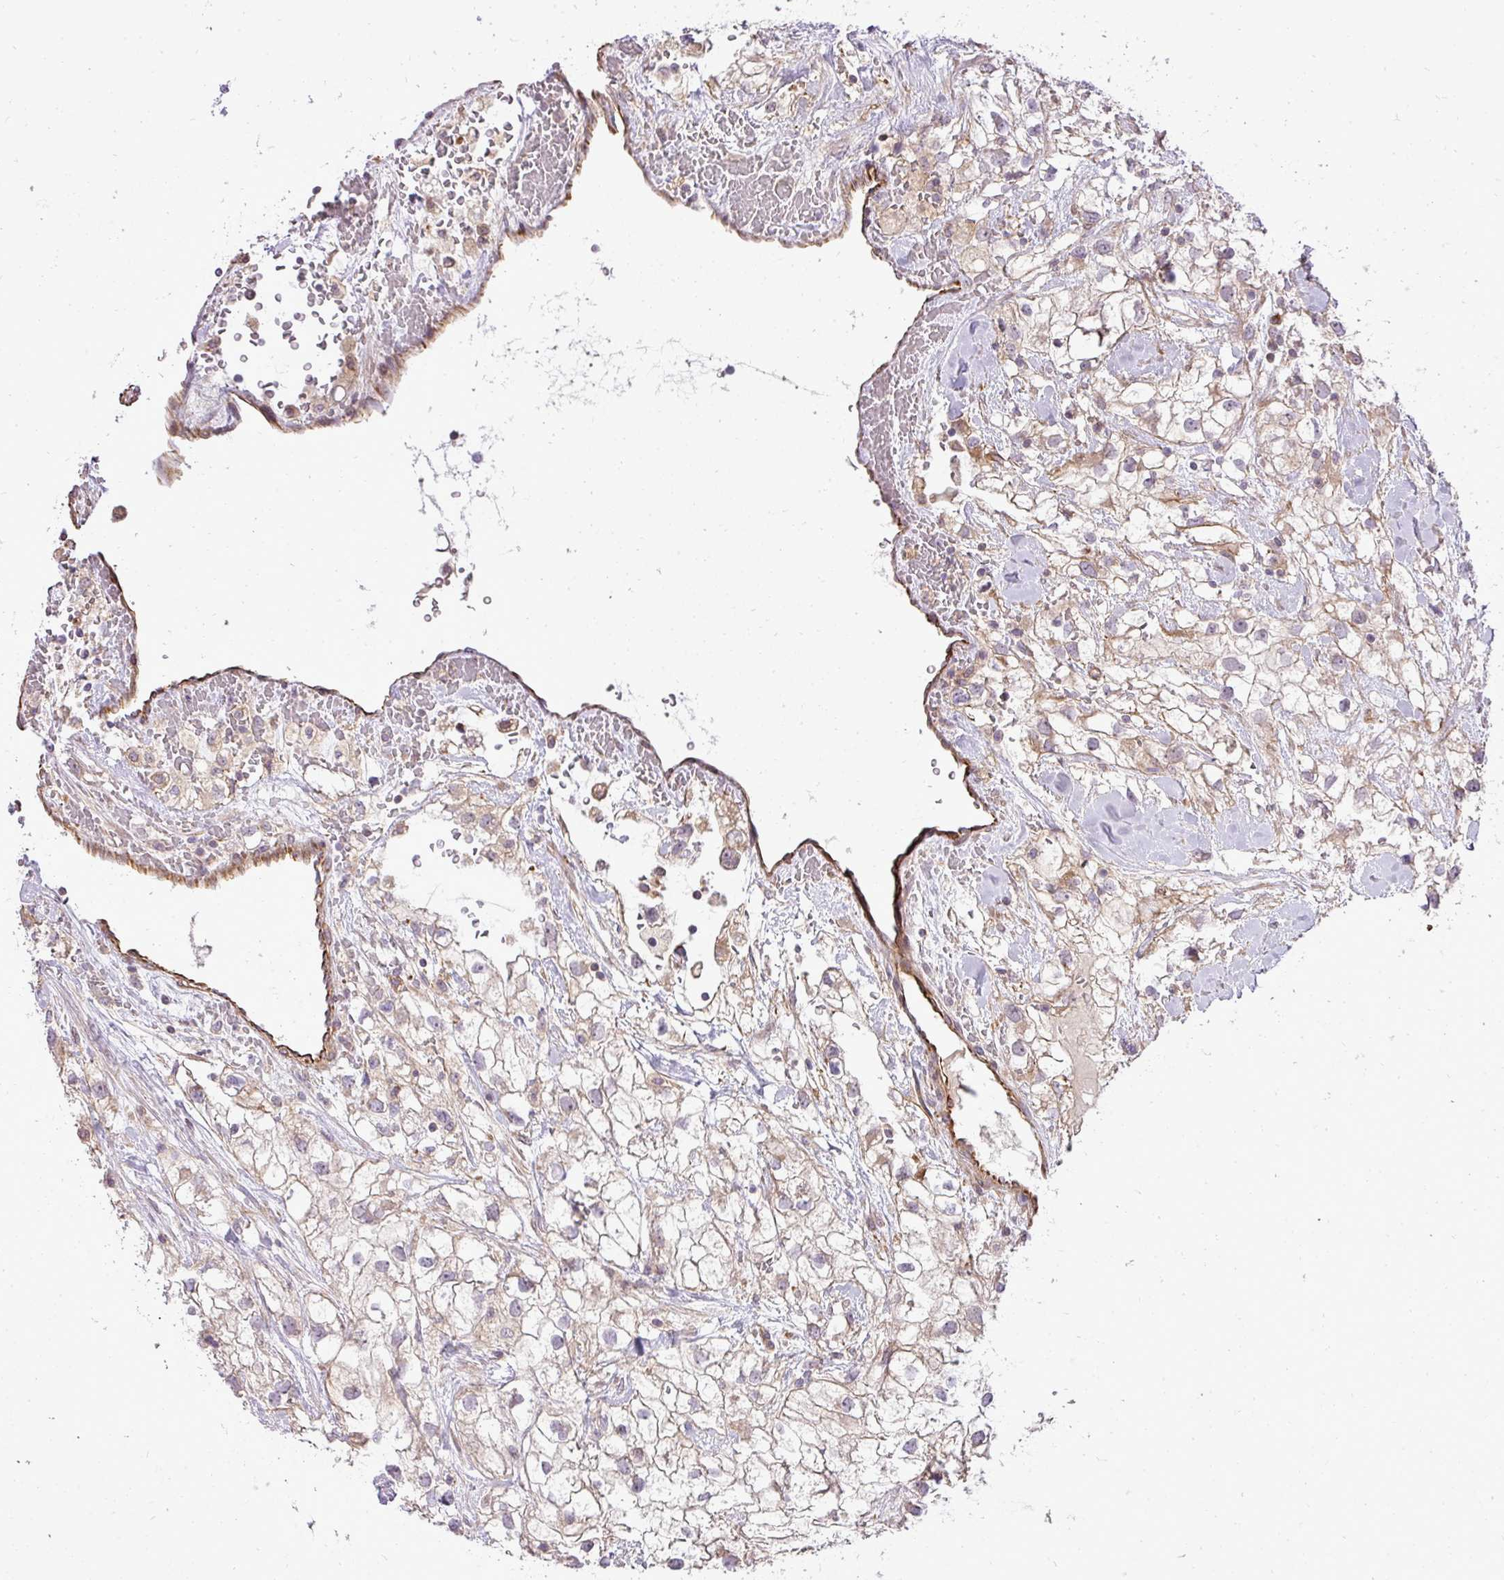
{"staining": {"intensity": "weak", "quantity": "25%-75%", "location": "cytoplasmic/membranous"}, "tissue": "renal cancer", "cell_type": "Tumor cells", "image_type": "cancer", "snomed": [{"axis": "morphology", "description": "Adenocarcinoma, NOS"}, {"axis": "topography", "description": "Kidney"}], "caption": "About 25%-75% of tumor cells in human renal cancer (adenocarcinoma) show weak cytoplasmic/membranous protein positivity as visualized by brown immunohistochemical staining.", "gene": "PDRG1", "patient": {"sex": "male", "age": 59}}